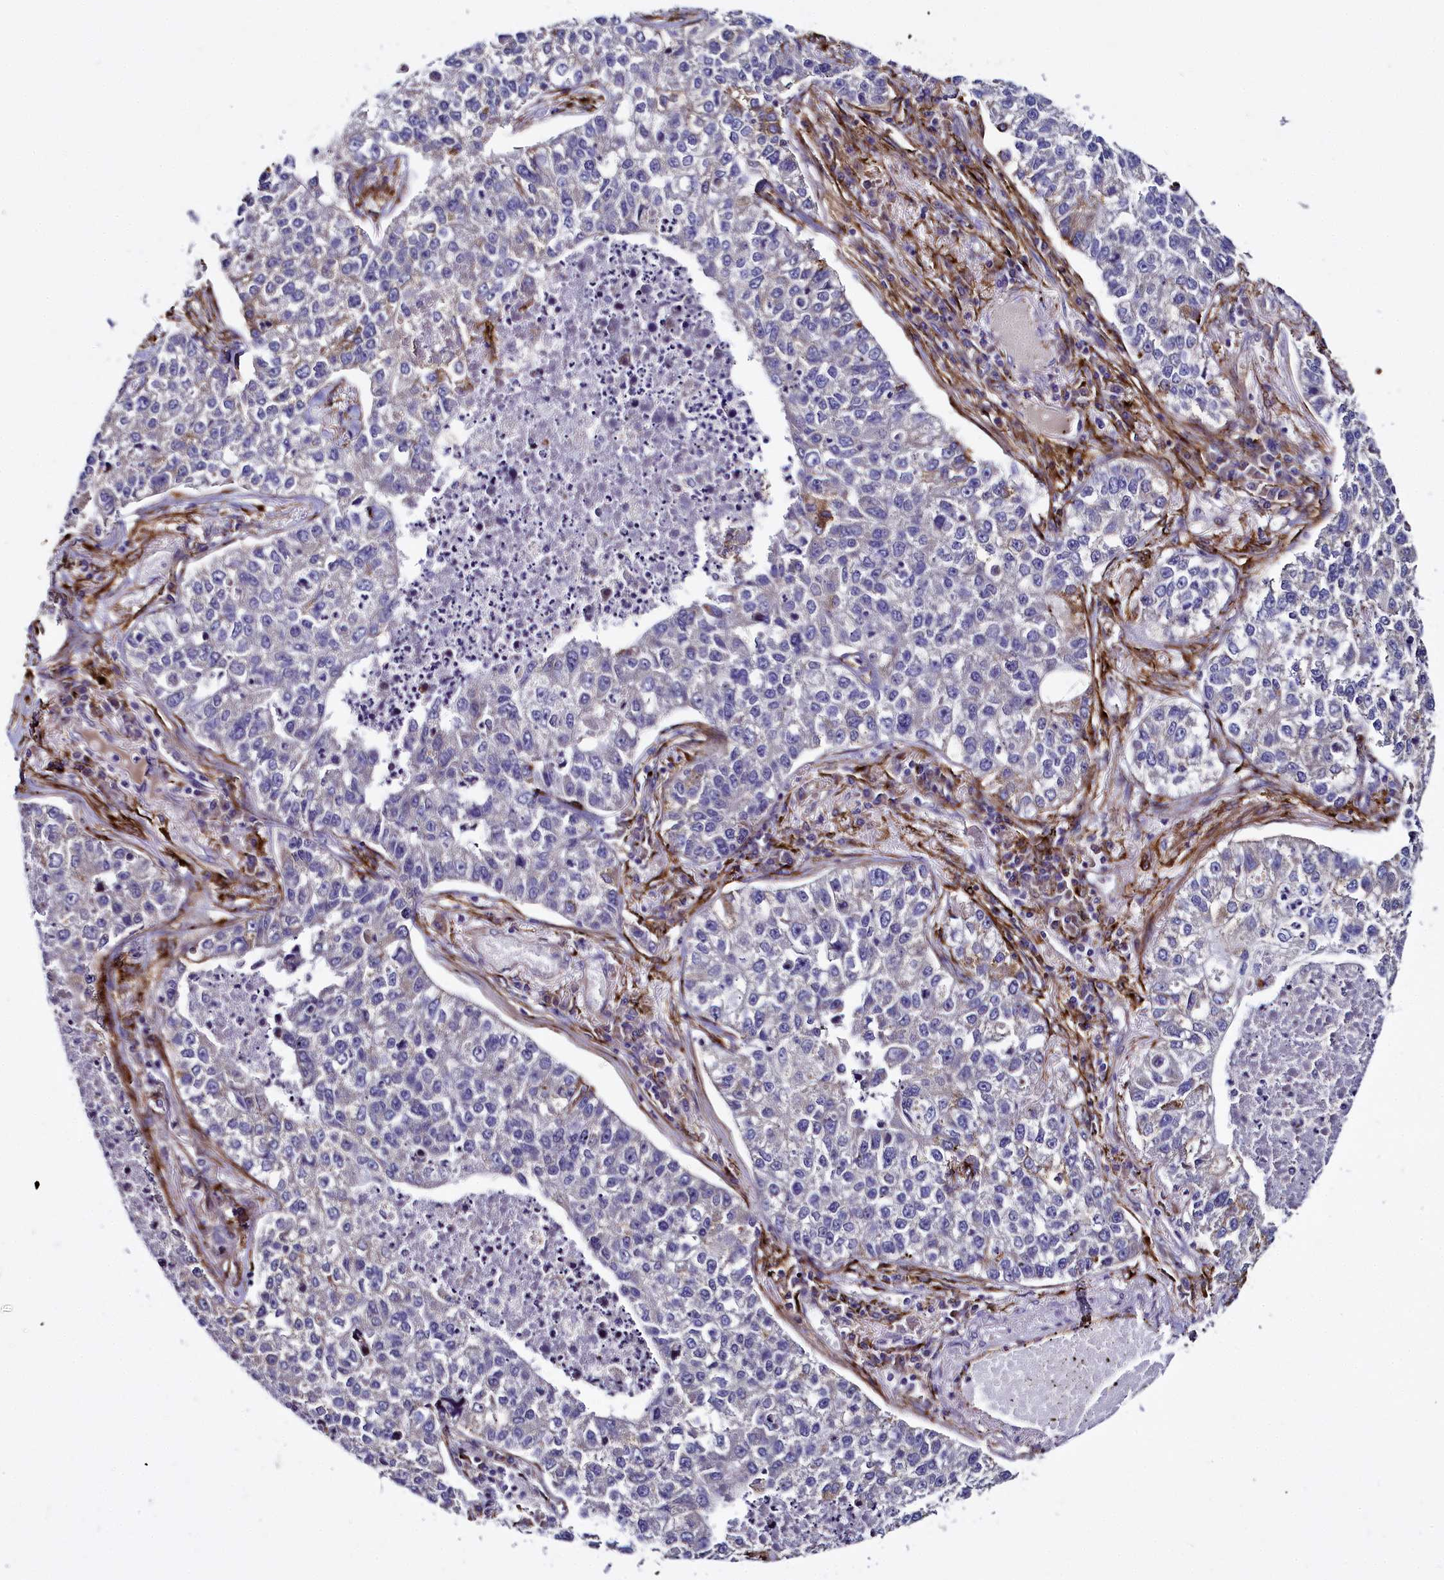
{"staining": {"intensity": "negative", "quantity": "none", "location": "none"}, "tissue": "lung cancer", "cell_type": "Tumor cells", "image_type": "cancer", "snomed": [{"axis": "morphology", "description": "Adenocarcinoma, NOS"}, {"axis": "topography", "description": "Lung"}], "caption": "Tumor cells are negative for protein expression in human lung adenocarcinoma.", "gene": "MRC2", "patient": {"sex": "male", "age": 49}}